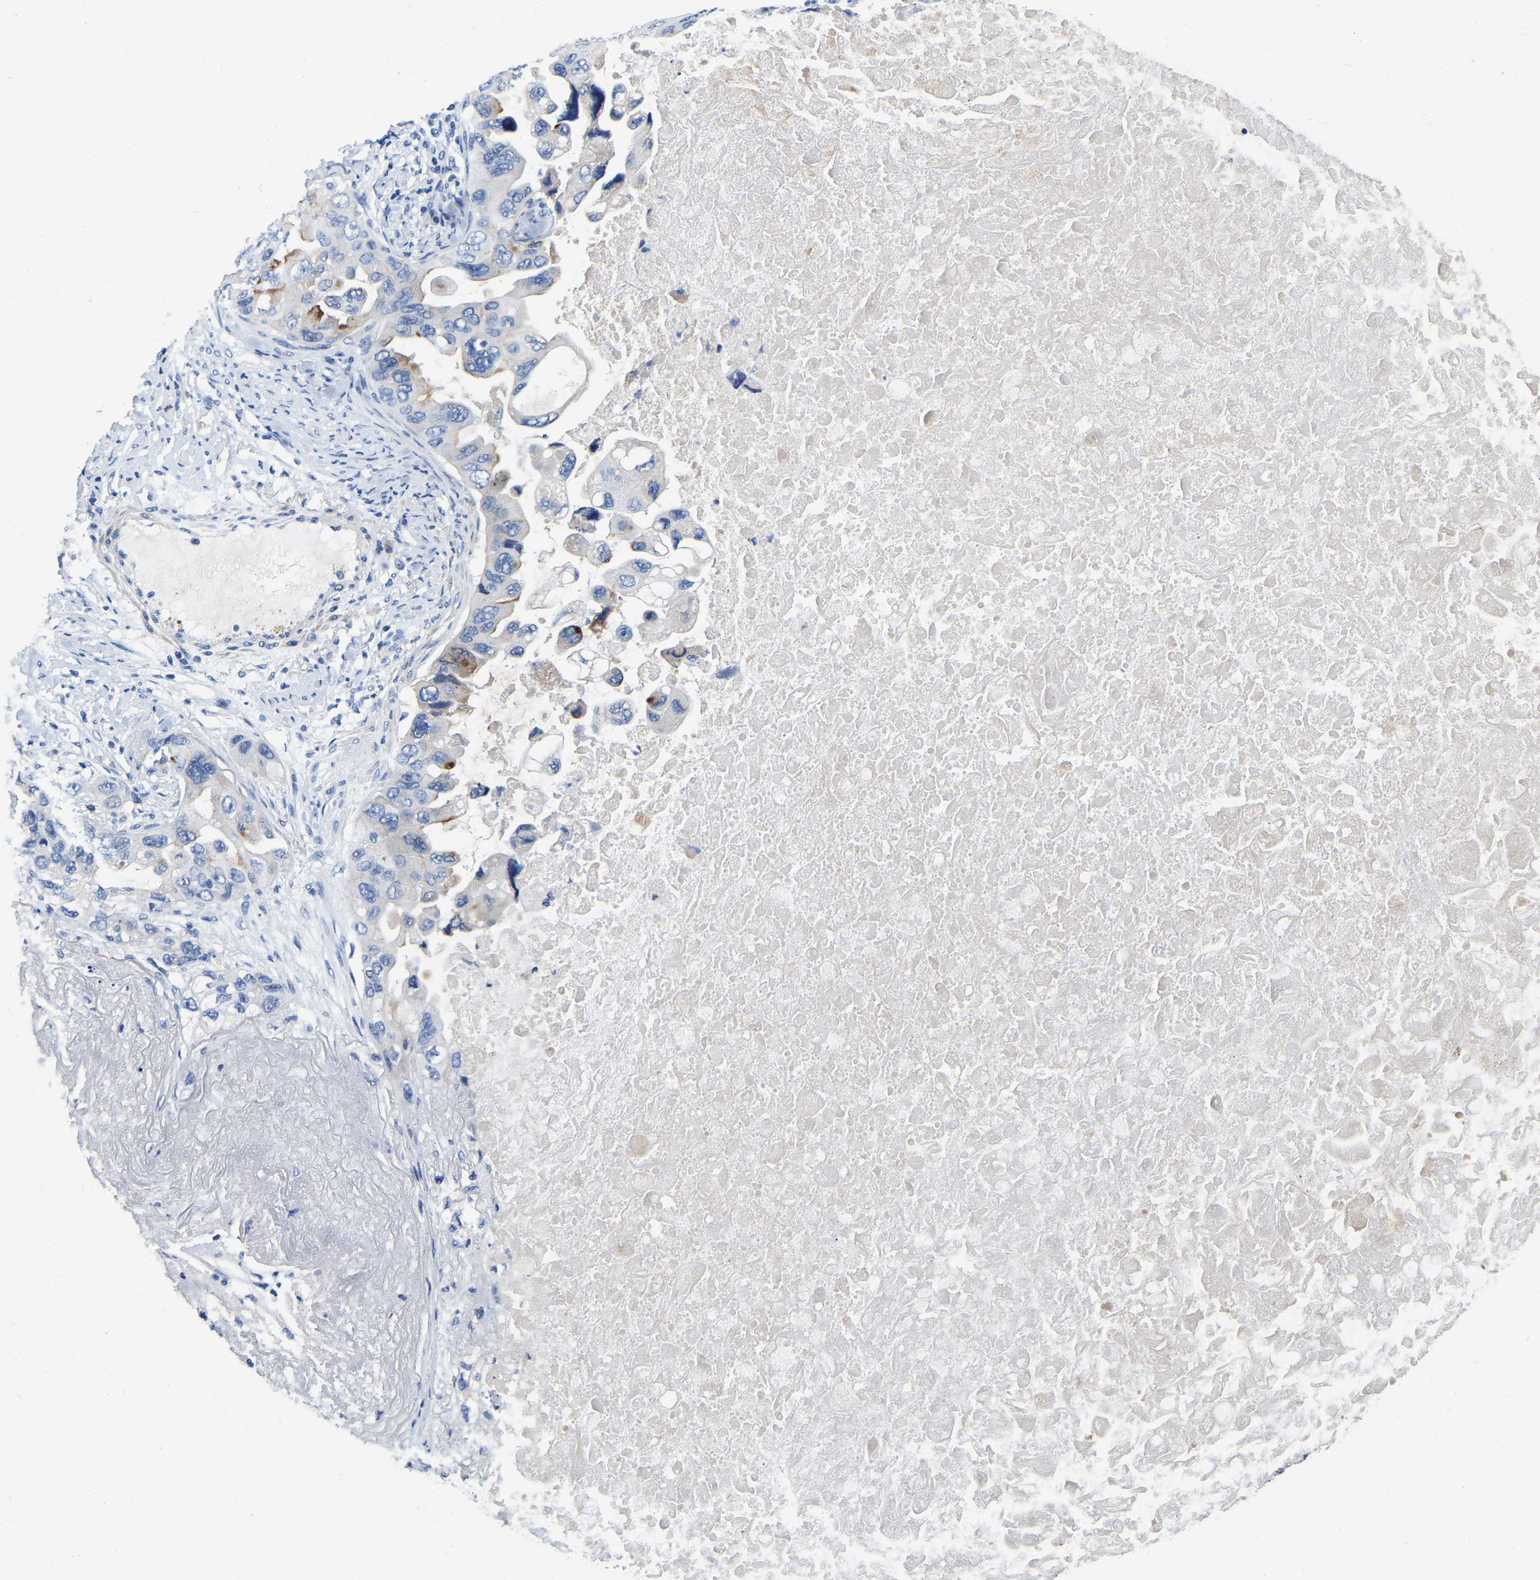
{"staining": {"intensity": "moderate", "quantity": "<25%", "location": "cytoplasmic/membranous"}, "tissue": "lung cancer", "cell_type": "Tumor cells", "image_type": "cancer", "snomed": [{"axis": "morphology", "description": "Squamous cell carcinoma, NOS"}, {"axis": "topography", "description": "Lung"}], "caption": "The micrograph displays a brown stain indicating the presence of a protein in the cytoplasmic/membranous of tumor cells in lung cancer.", "gene": "RAB27B", "patient": {"sex": "female", "age": 73}}